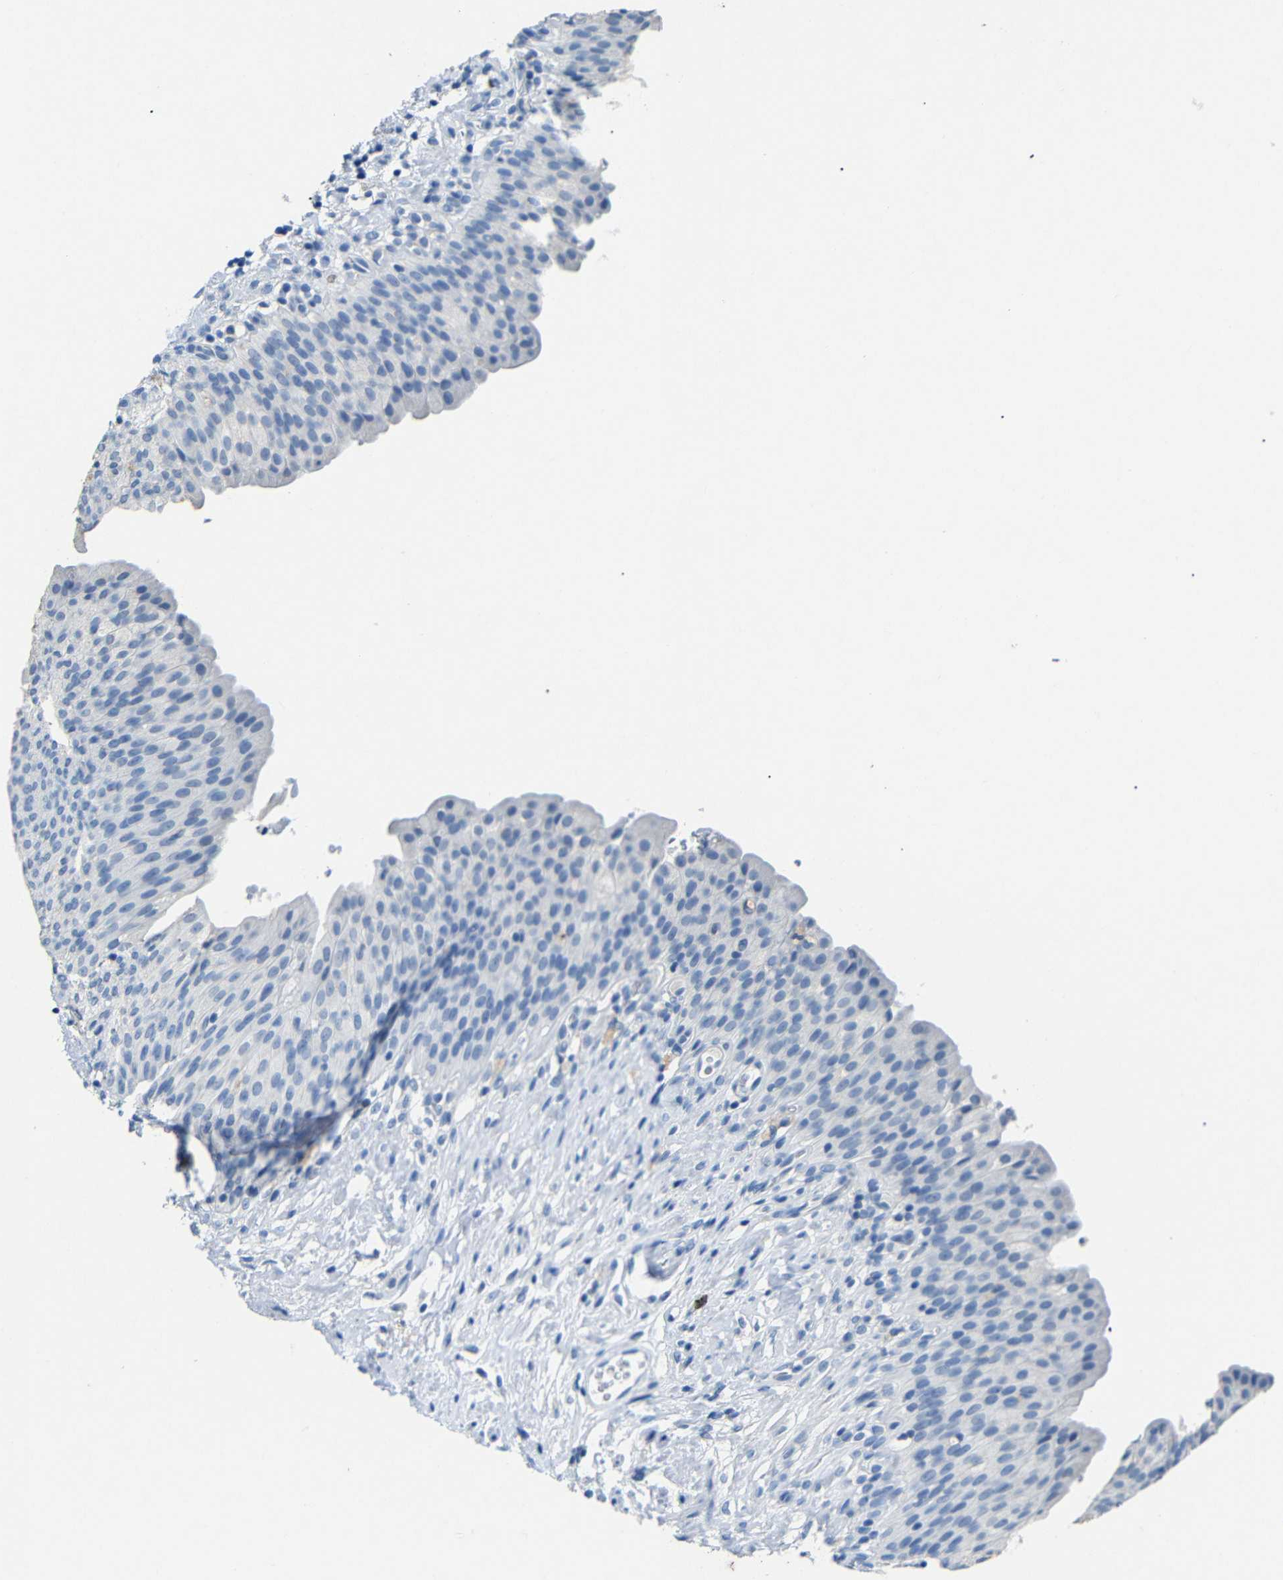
{"staining": {"intensity": "strong", "quantity": "<25%", "location": "nuclear"}, "tissue": "urinary bladder", "cell_type": "Urothelial cells", "image_type": "normal", "snomed": [{"axis": "morphology", "description": "Normal tissue, NOS"}, {"axis": "topography", "description": "Urinary bladder"}], "caption": "Immunohistochemistry micrograph of normal urinary bladder: urinary bladder stained using immunohistochemistry exhibits medium levels of strong protein expression localized specifically in the nuclear of urothelial cells, appearing as a nuclear brown color.", "gene": "INCENP", "patient": {"sex": "female", "age": 79}}